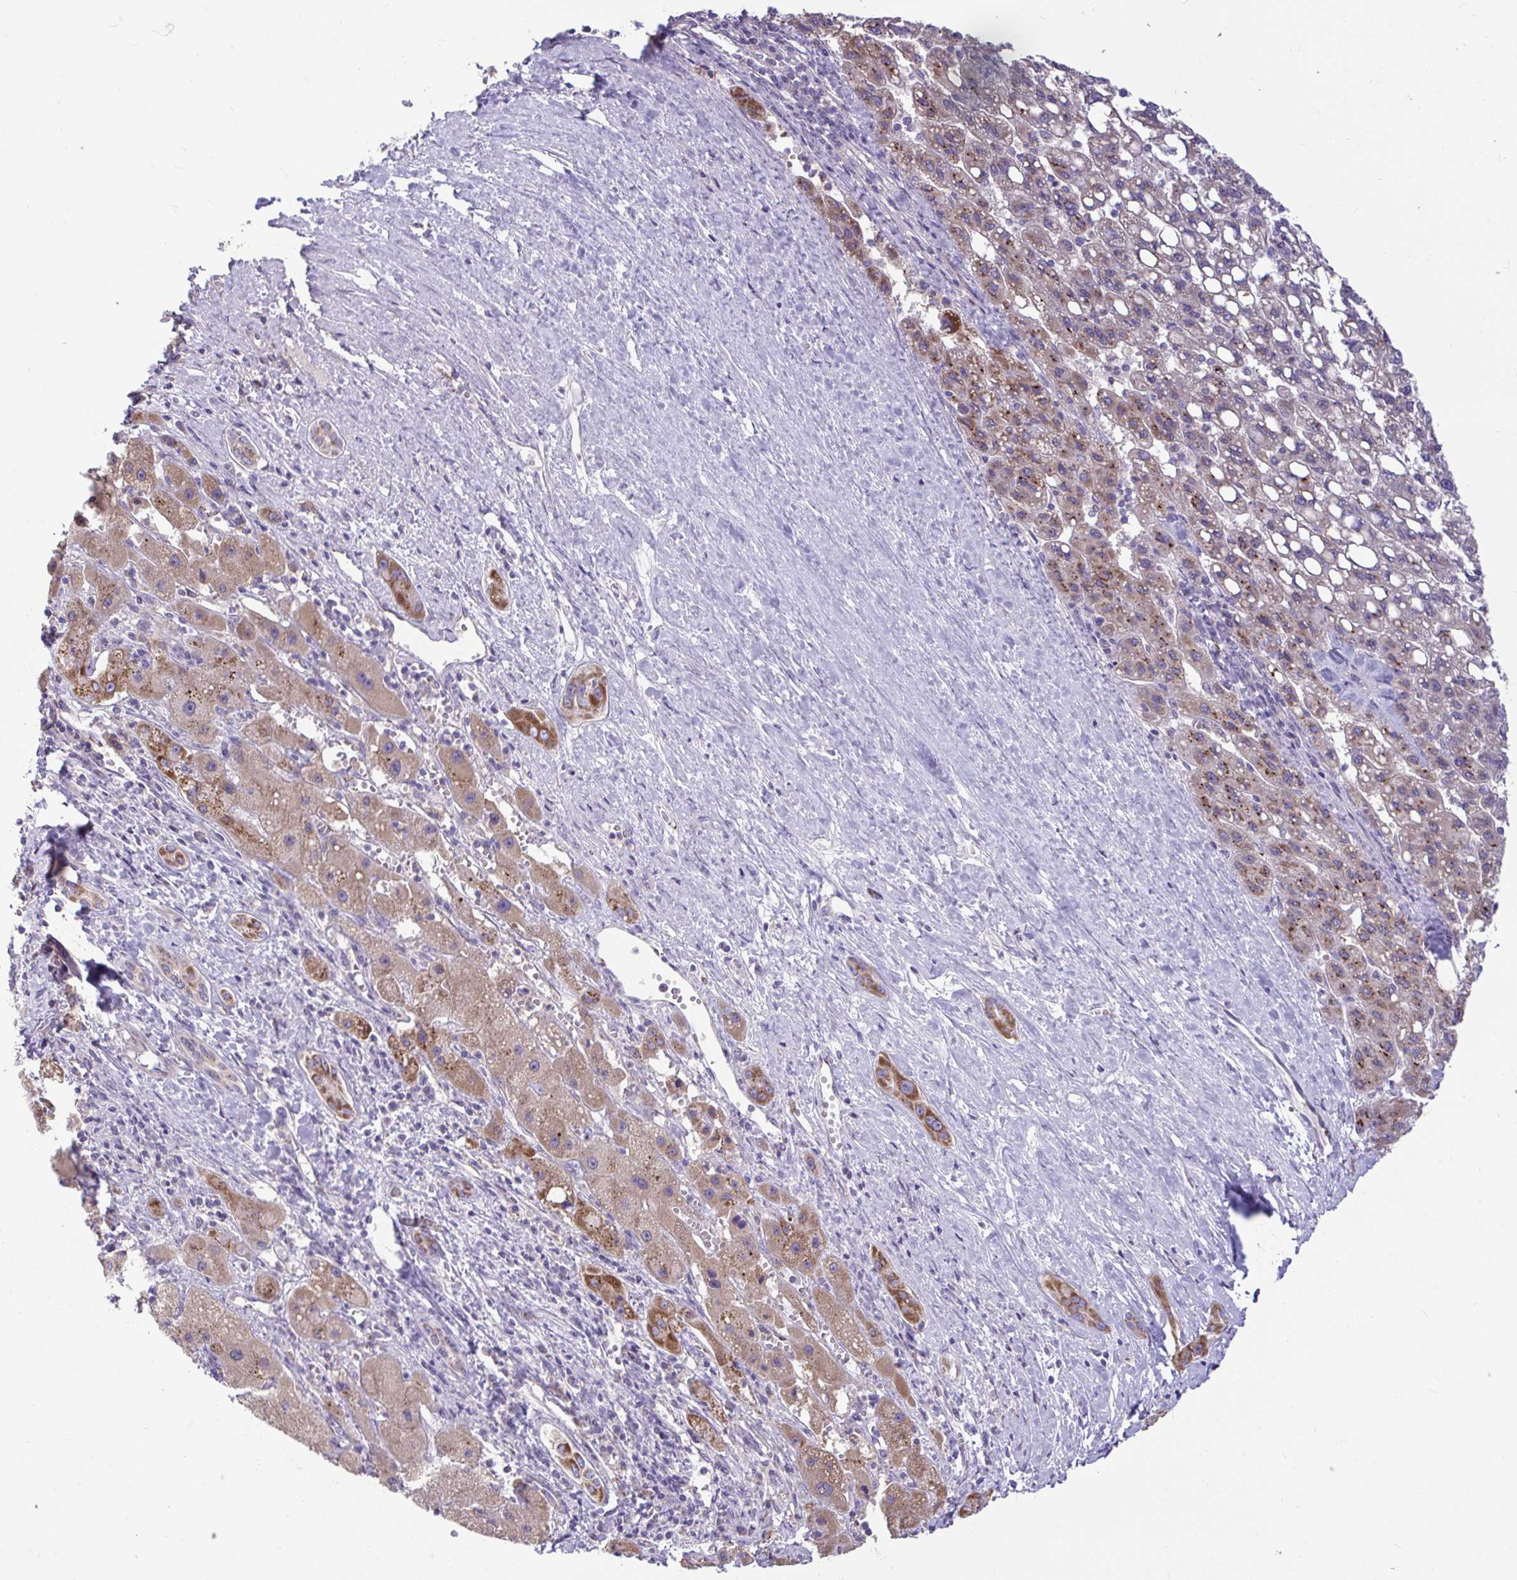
{"staining": {"intensity": "moderate", "quantity": ">75%", "location": "cytoplasmic/membranous"}, "tissue": "liver cancer", "cell_type": "Tumor cells", "image_type": "cancer", "snomed": [{"axis": "morphology", "description": "Carcinoma, Hepatocellular, NOS"}, {"axis": "topography", "description": "Liver"}], "caption": "Immunohistochemistry (IHC) image of neoplastic tissue: human liver cancer stained using immunohistochemistry reveals medium levels of moderate protein expression localized specifically in the cytoplasmic/membranous of tumor cells, appearing as a cytoplasmic/membranous brown color.", "gene": "SARS2", "patient": {"sex": "female", "age": 82}}